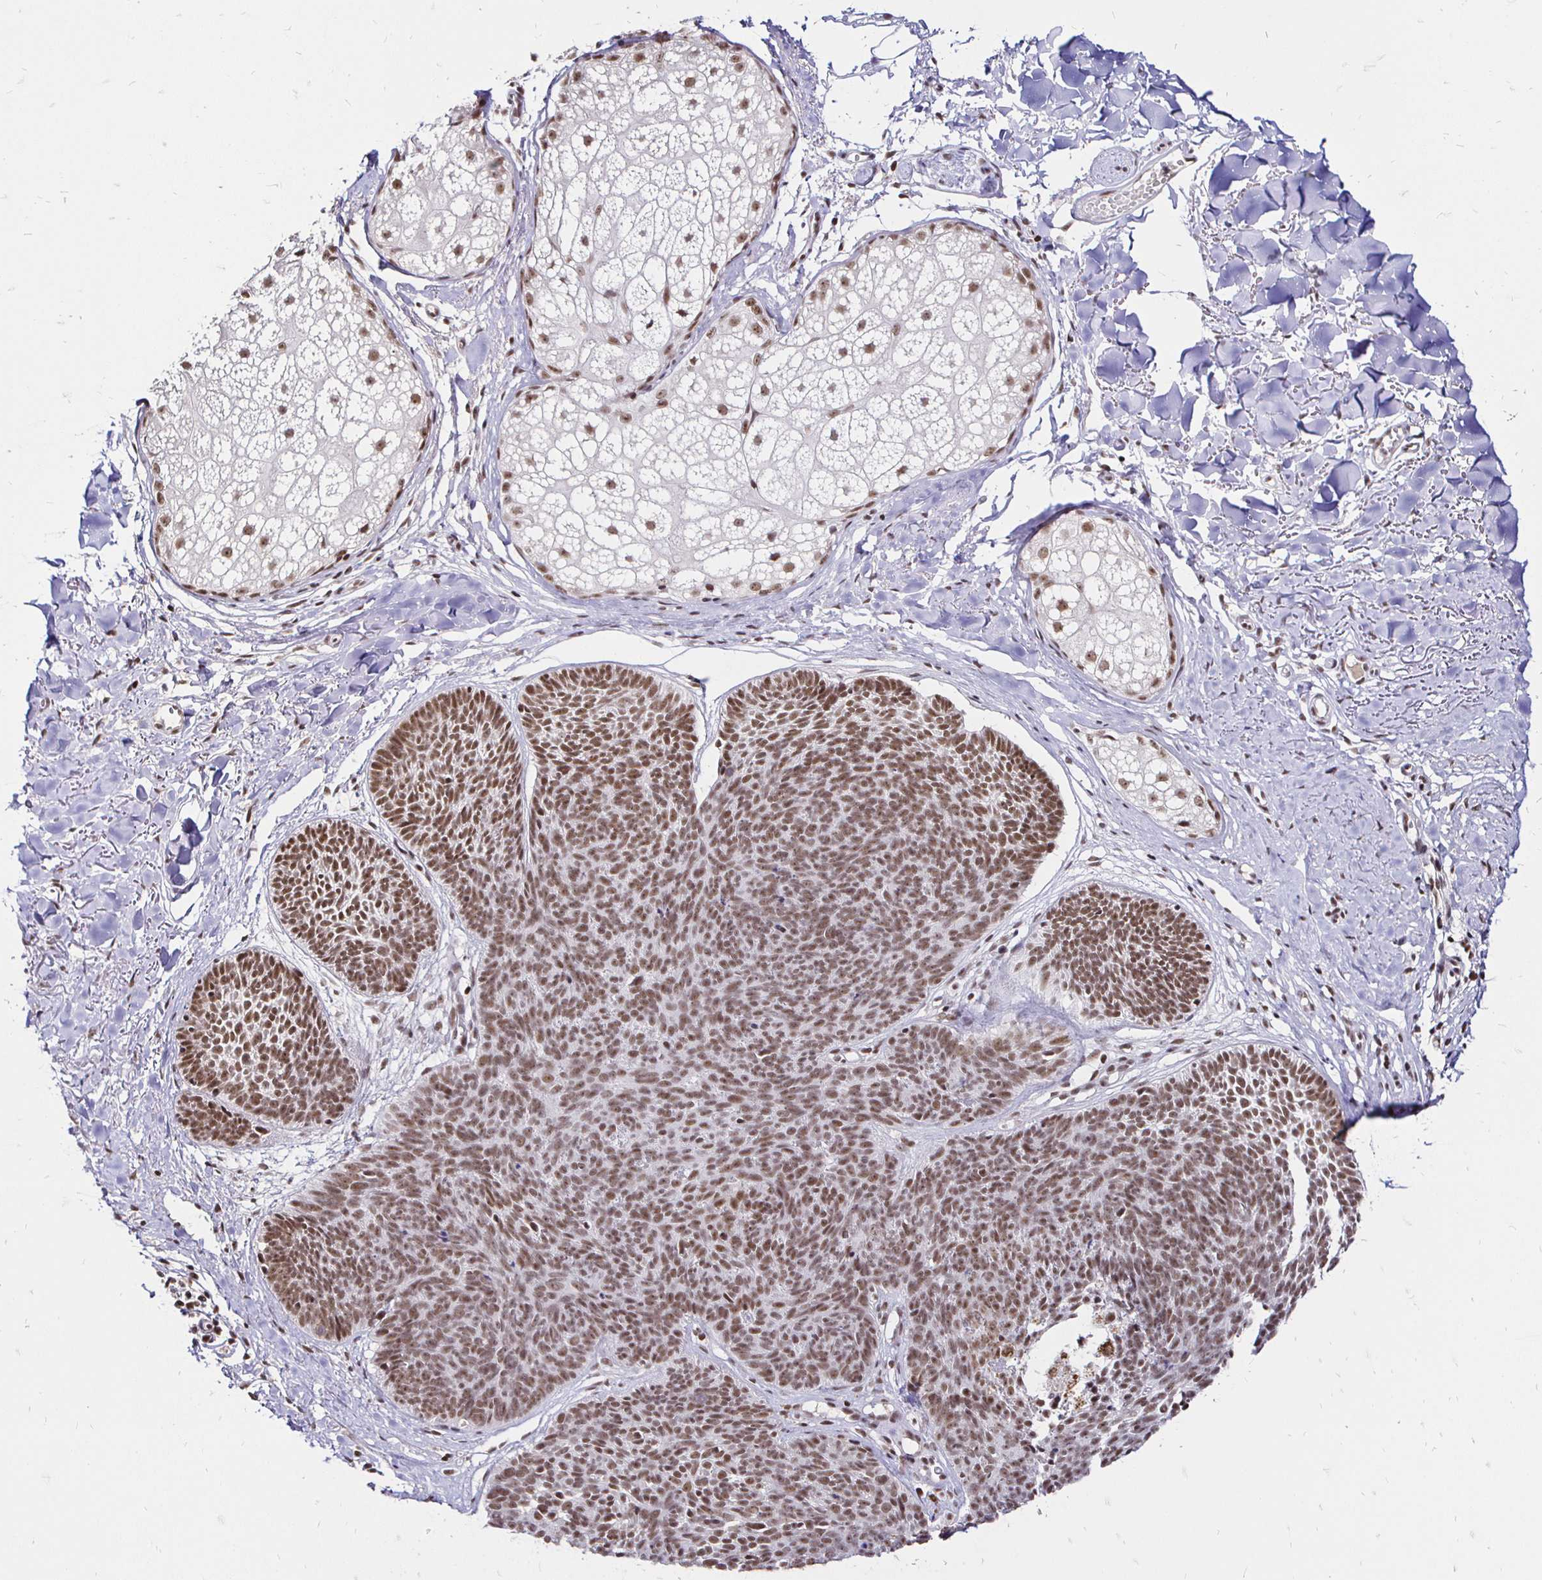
{"staining": {"intensity": "moderate", "quantity": ">75%", "location": "nuclear"}, "tissue": "skin cancer", "cell_type": "Tumor cells", "image_type": "cancer", "snomed": [{"axis": "morphology", "description": "Basal cell carcinoma"}, {"axis": "topography", "description": "Skin"}, {"axis": "topography", "description": "Skin of neck"}, {"axis": "topography", "description": "Skin of shoulder"}, {"axis": "topography", "description": "Skin of back"}], "caption": "Immunohistochemical staining of human basal cell carcinoma (skin) displays moderate nuclear protein staining in about >75% of tumor cells.", "gene": "SIN3A", "patient": {"sex": "male", "age": 80}}